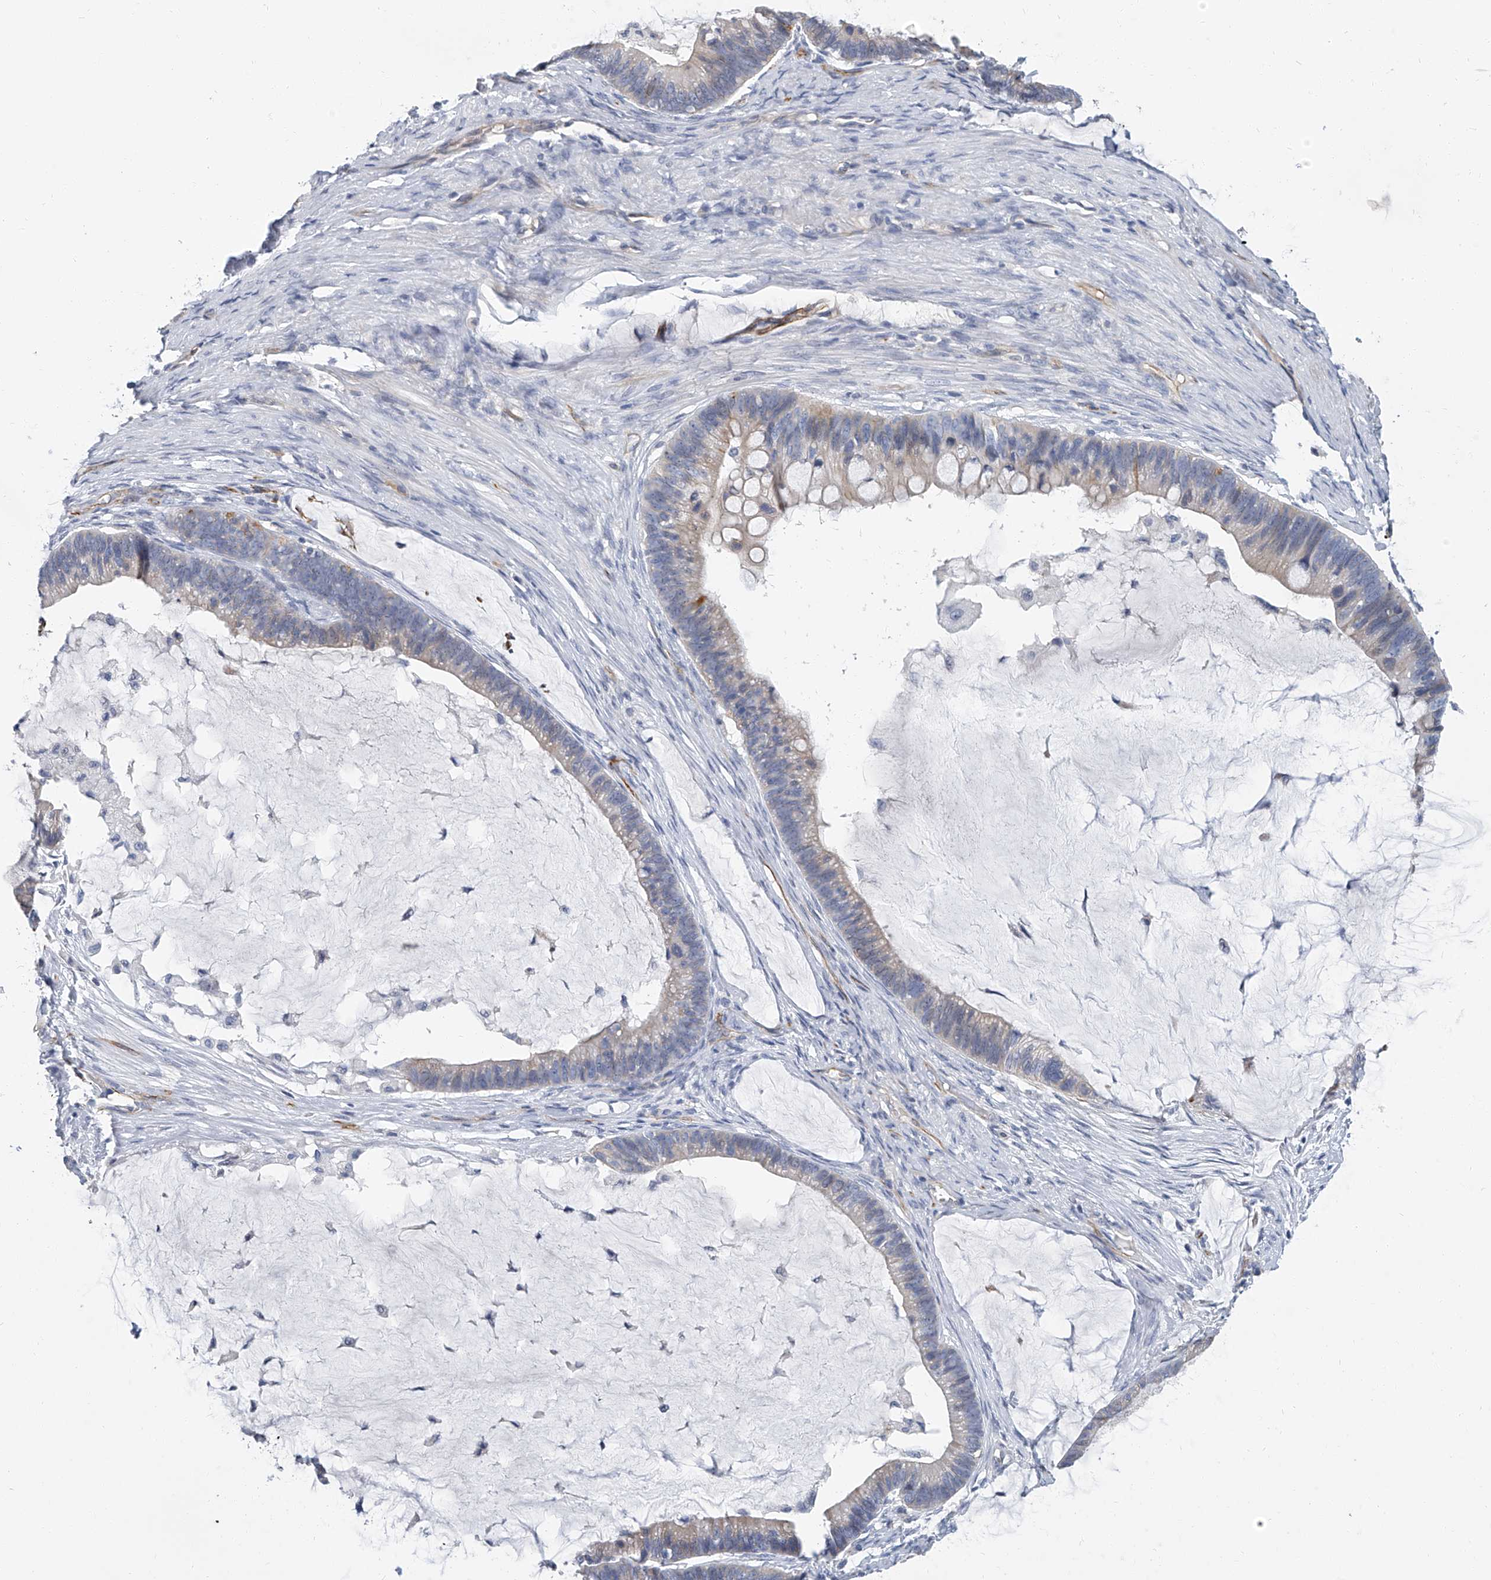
{"staining": {"intensity": "weak", "quantity": "<25%", "location": "cytoplasmic/membranous"}, "tissue": "ovarian cancer", "cell_type": "Tumor cells", "image_type": "cancer", "snomed": [{"axis": "morphology", "description": "Cystadenocarcinoma, mucinous, NOS"}, {"axis": "topography", "description": "Ovary"}], "caption": "The histopathology image exhibits no staining of tumor cells in mucinous cystadenocarcinoma (ovarian).", "gene": "KIRREL1", "patient": {"sex": "female", "age": 61}}